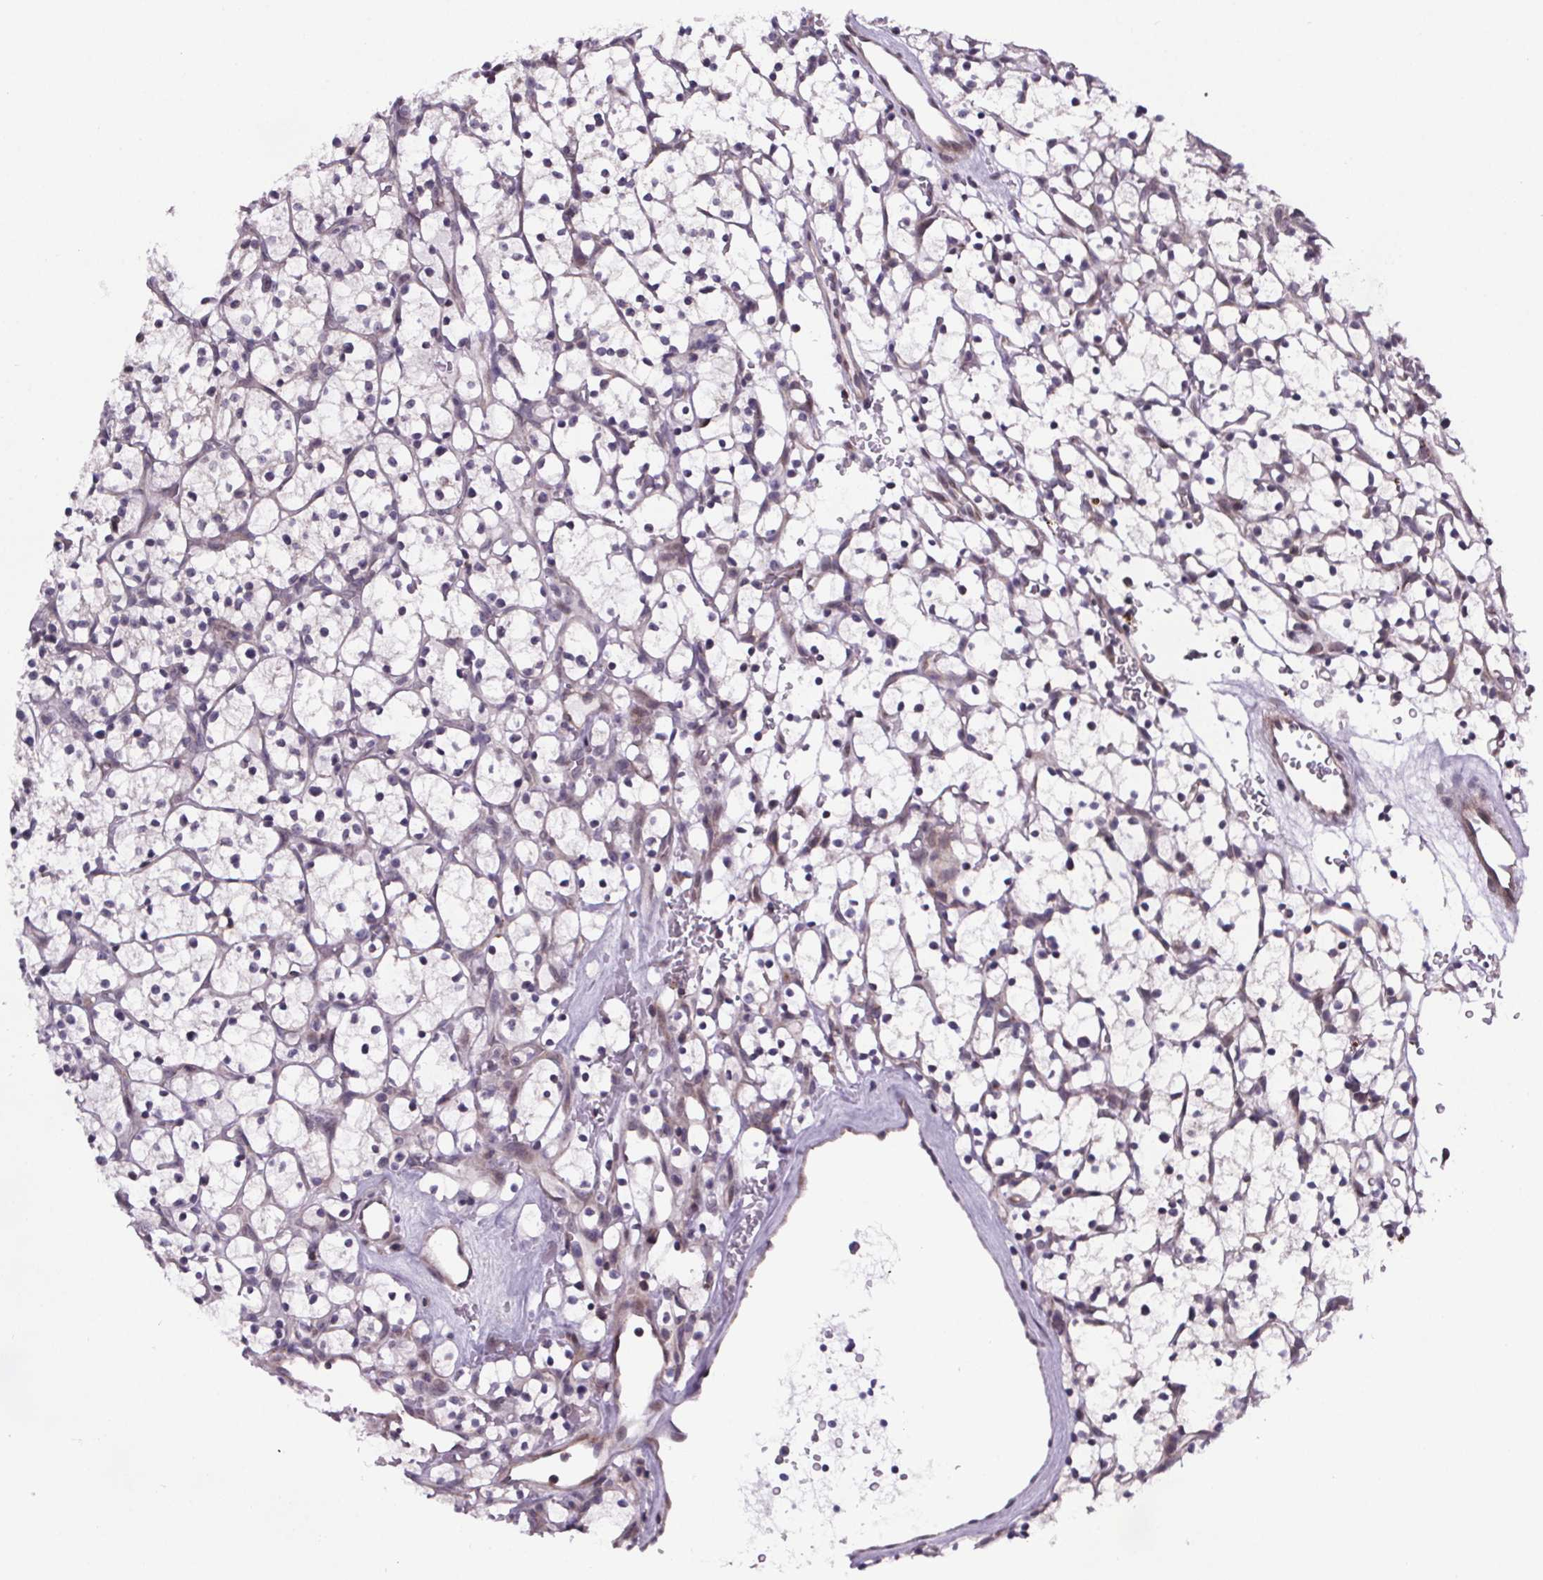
{"staining": {"intensity": "negative", "quantity": "none", "location": "none"}, "tissue": "renal cancer", "cell_type": "Tumor cells", "image_type": "cancer", "snomed": [{"axis": "morphology", "description": "Adenocarcinoma, NOS"}, {"axis": "topography", "description": "Kidney"}], "caption": "Immunohistochemical staining of human renal cancer (adenocarcinoma) exhibits no significant staining in tumor cells. (Immunohistochemistry, brightfield microscopy, high magnification).", "gene": "TTC12", "patient": {"sex": "female", "age": 64}}